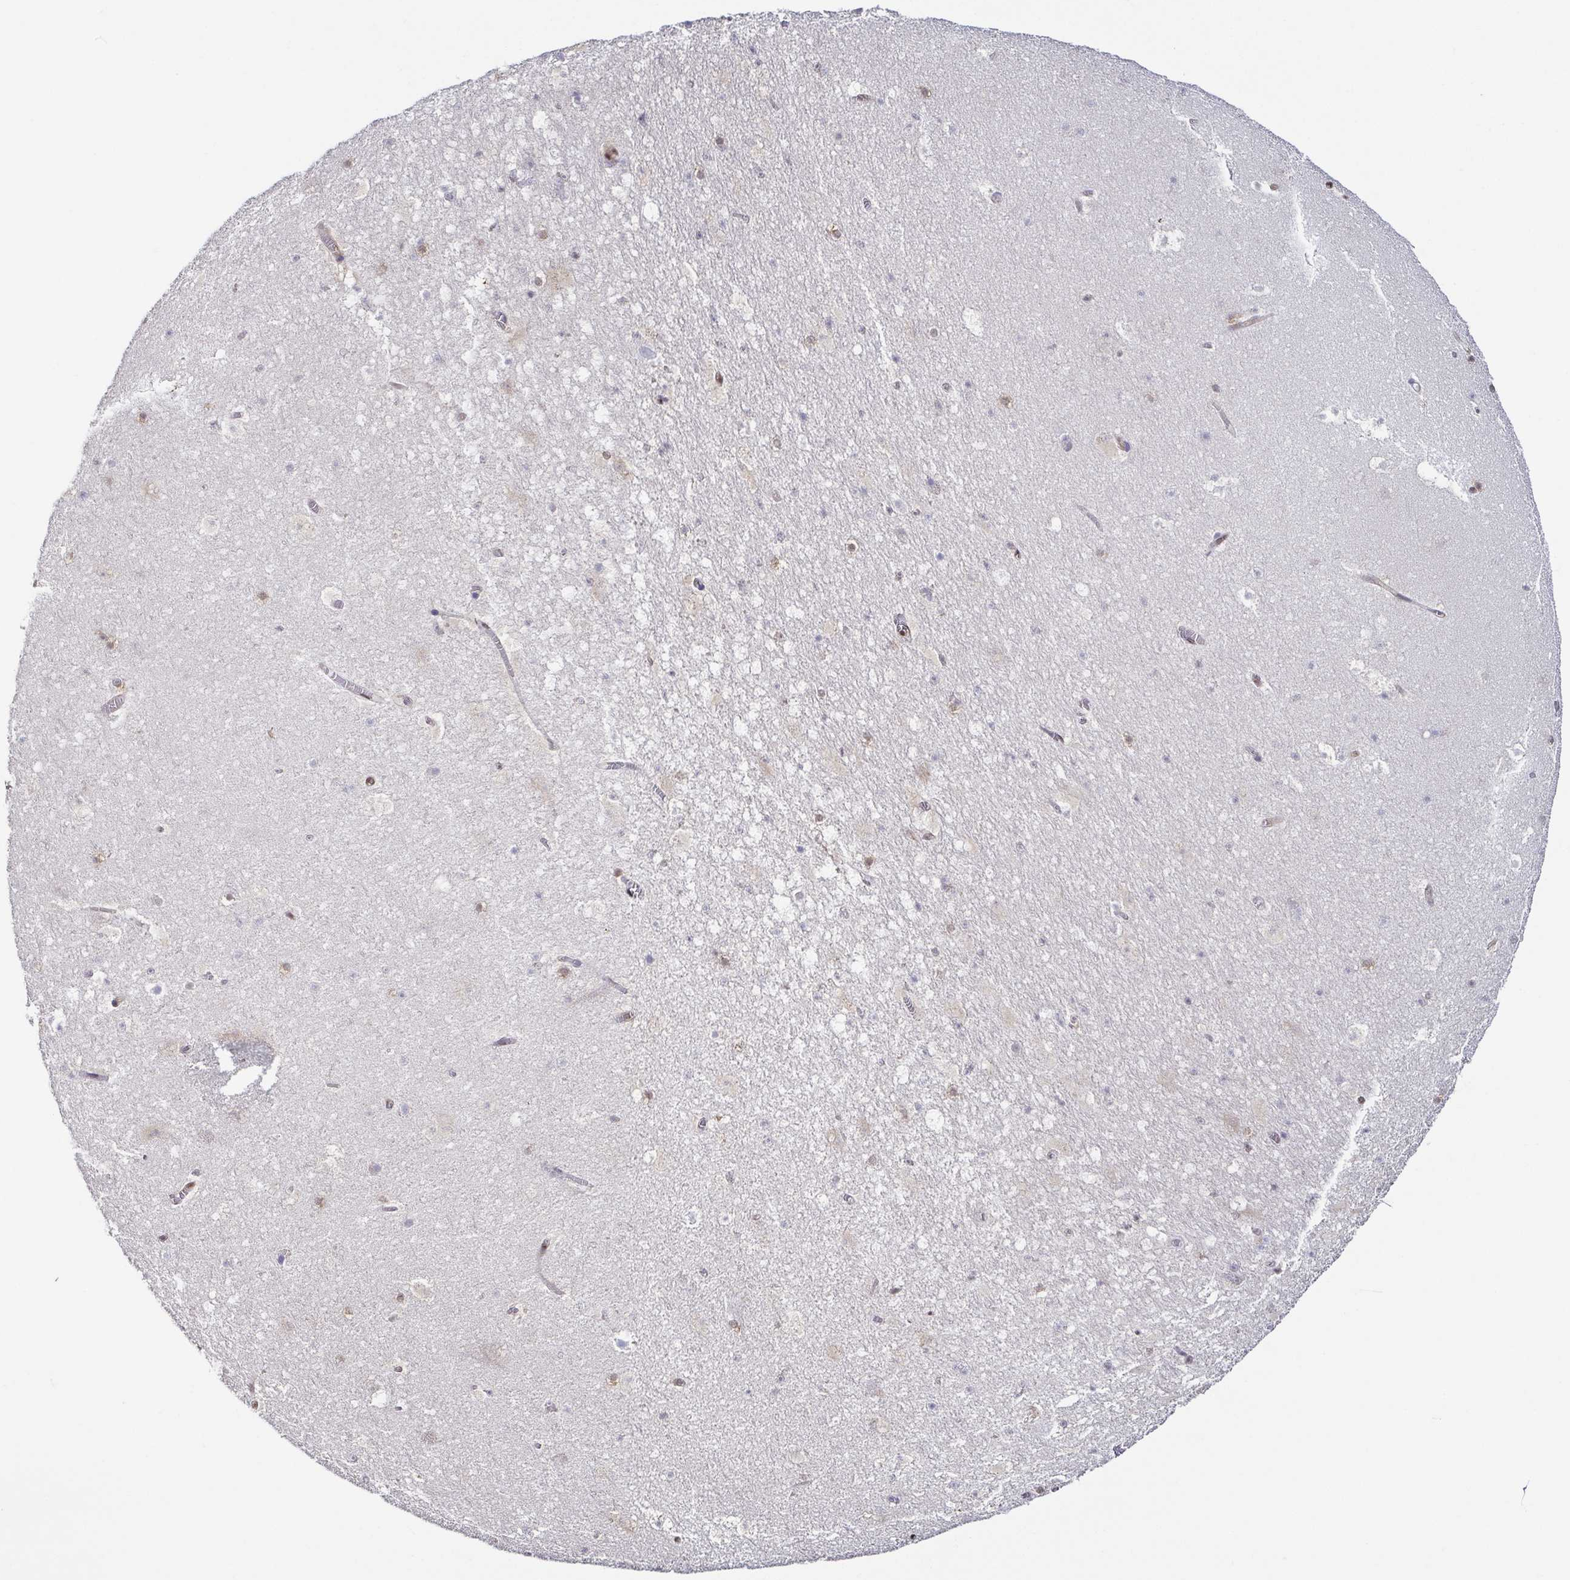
{"staining": {"intensity": "negative", "quantity": "none", "location": "none"}, "tissue": "hippocampus", "cell_type": "Glial cells", "image_type": "normal", "snomed": [{"axis": "morphology", "description": "Normal tissue, NOS"}, {"axis": "topography", "description": "Hippocampus"}], "caption": "A photomicrograph of human hippocampus is negative for staining in glial cells.", "gene": "PSMB9", "patient": {"sex": "female", "age": 42}}